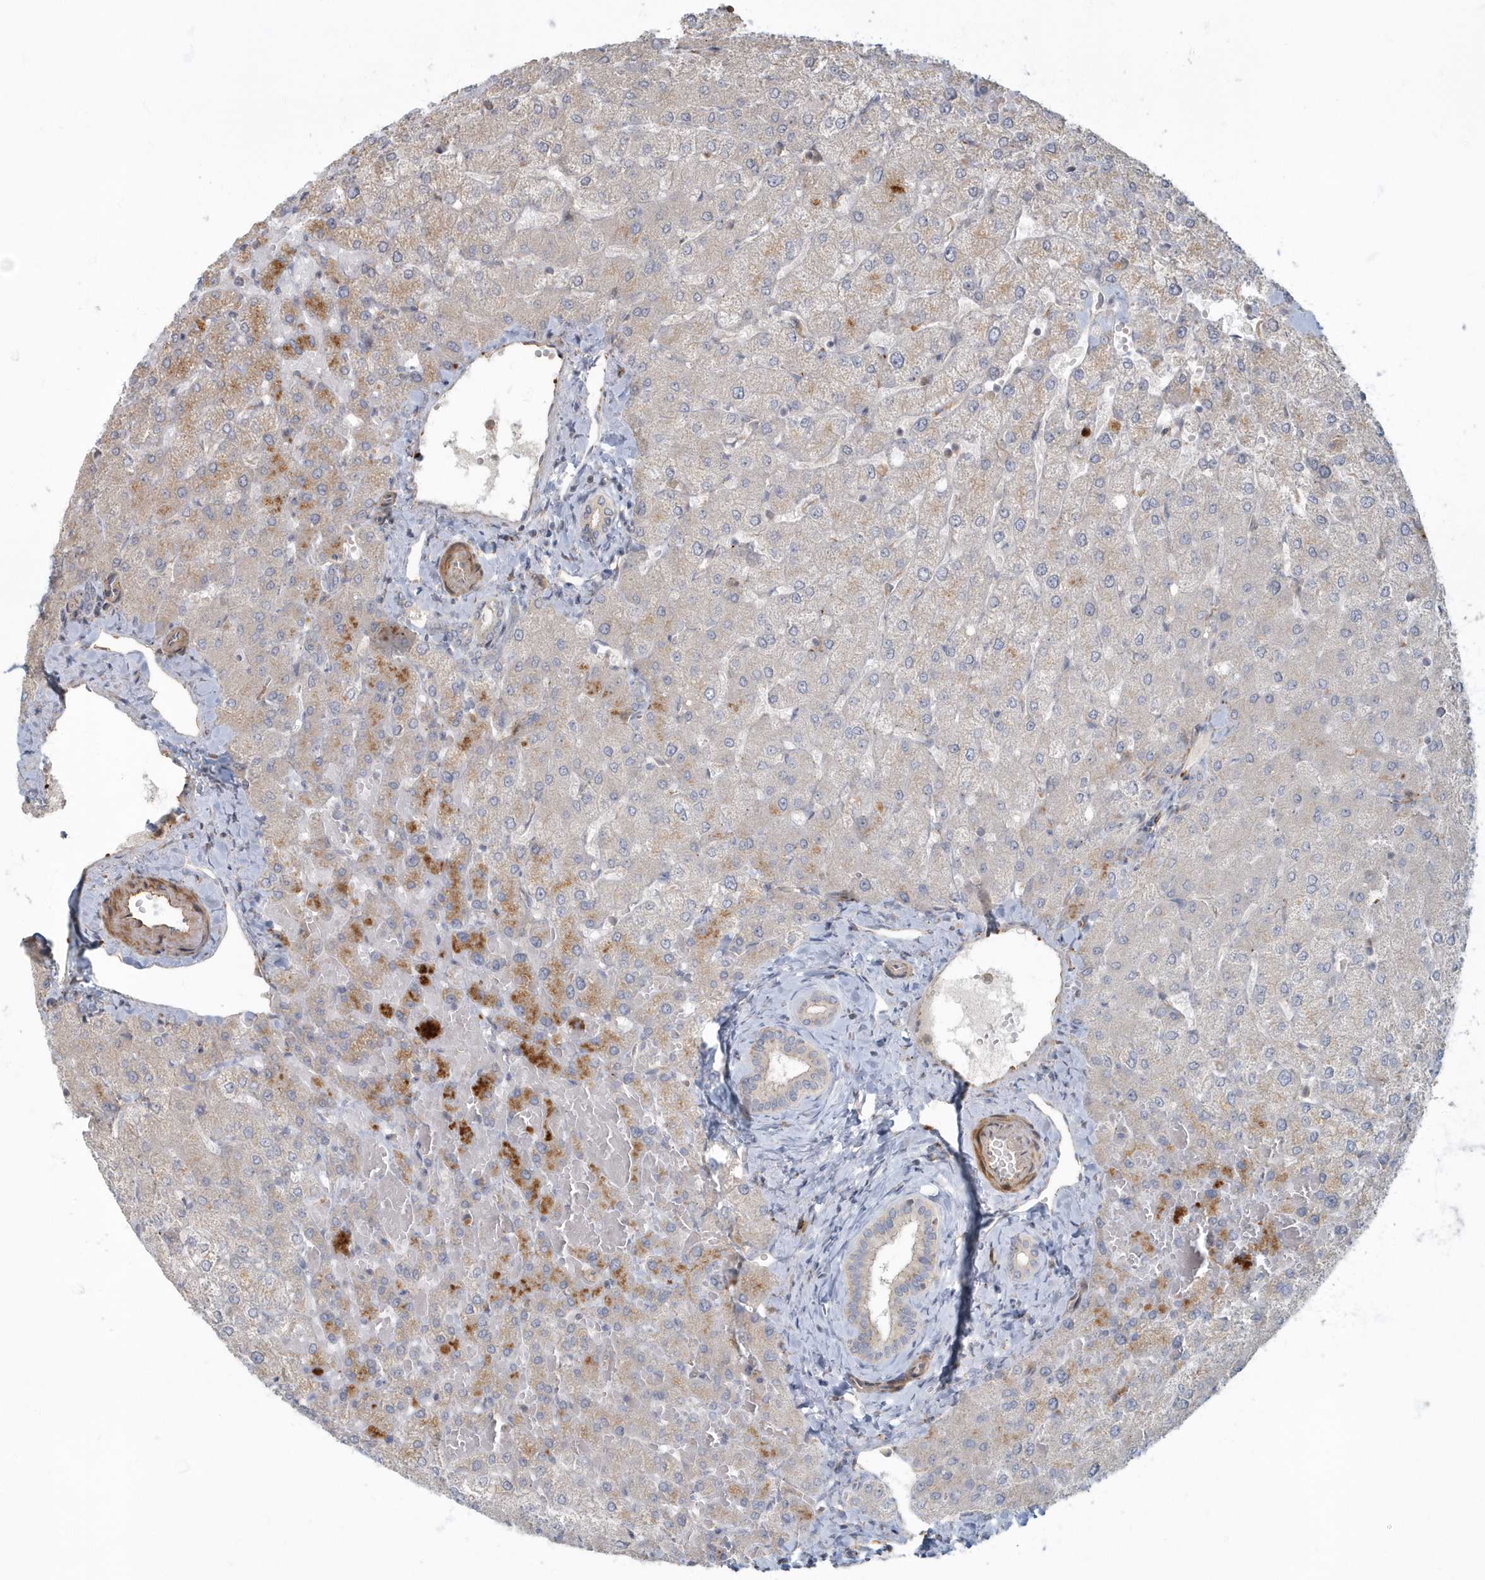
{"staining": {"intensity": "negative", "quantity": "none", "location": "none"}, "tissue": "liver", "cell_type": "Cholangiocytes", "image_type": "normal", "snomed": [{"axis": "morphology", "description": "Normal tissue, NOS"}, {"axis": "topography", "description": "Liver"}], "caption": "This micrograph is of benign liver stained with immunohistochemistry (IHC) to label a protein in brown with the nuclei are counter-stained blue. There is no expression in cholangiocytes. (Stains: DAB IHC with hematoxylin counter stain, Microscopy: brightfield microscopy at high magnification).", "gene": "ARHGEF38", "patient": {"sex": "female", "age": 54}}